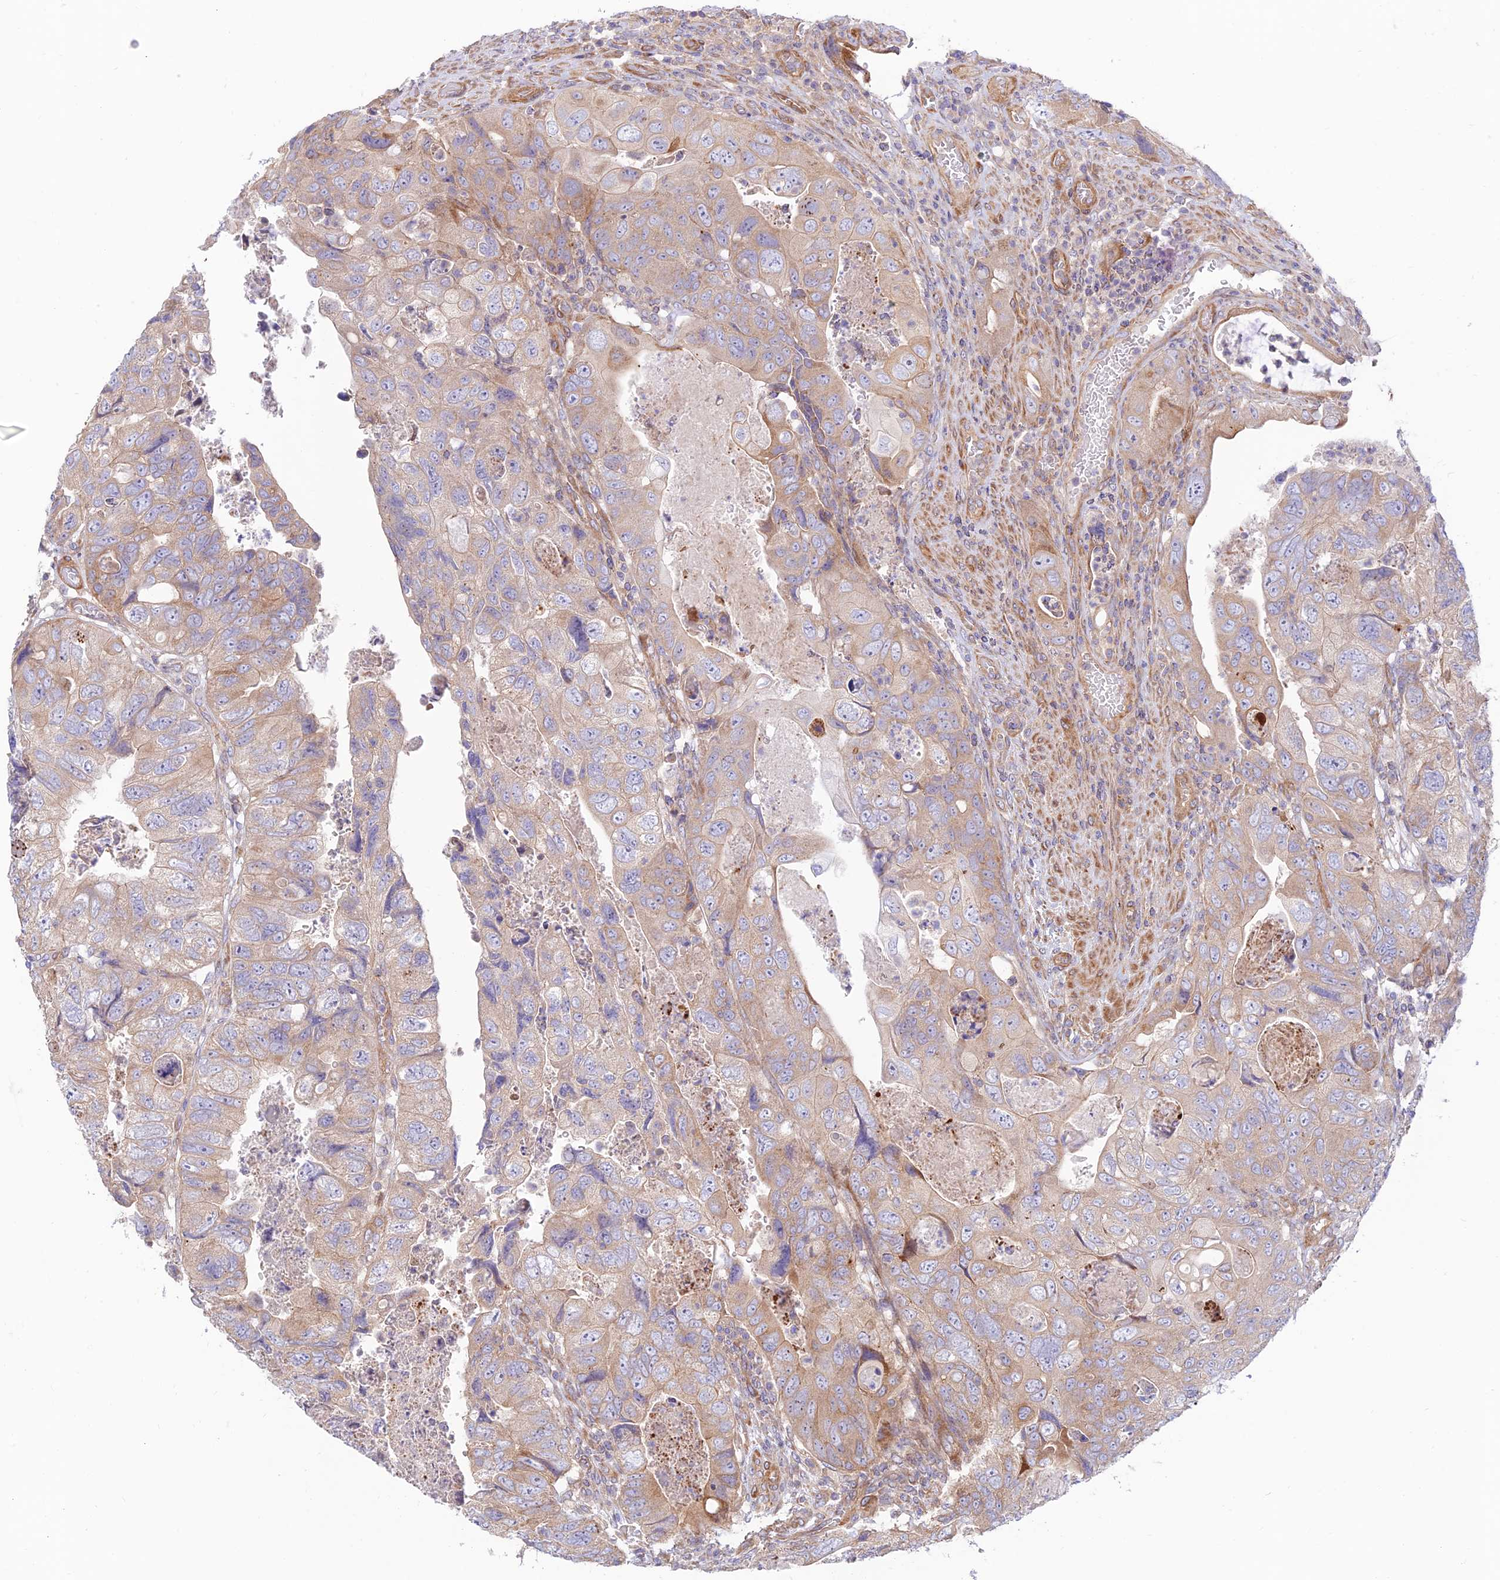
{"staining": {"intensity": "weak", "quantity": "<25%", "location": "cytoplasmic/membranous"}, "tissue": "colorectal cancer", "cell_type": "Tumor cells", "image_type": "cancer", "snomed": [{"axis": "morphology", "description": "Adenocarcinoma, NOS"}, {"axis": "topography", "description": "Rectum"}], "caption": "Colorectal cancer (adenocarcinoma) stained for a protein using immunohistochemistry reveals no staining tumor cells.", "gene": "KCNAB1", "patient": {"sex": "male", "age": 63}}